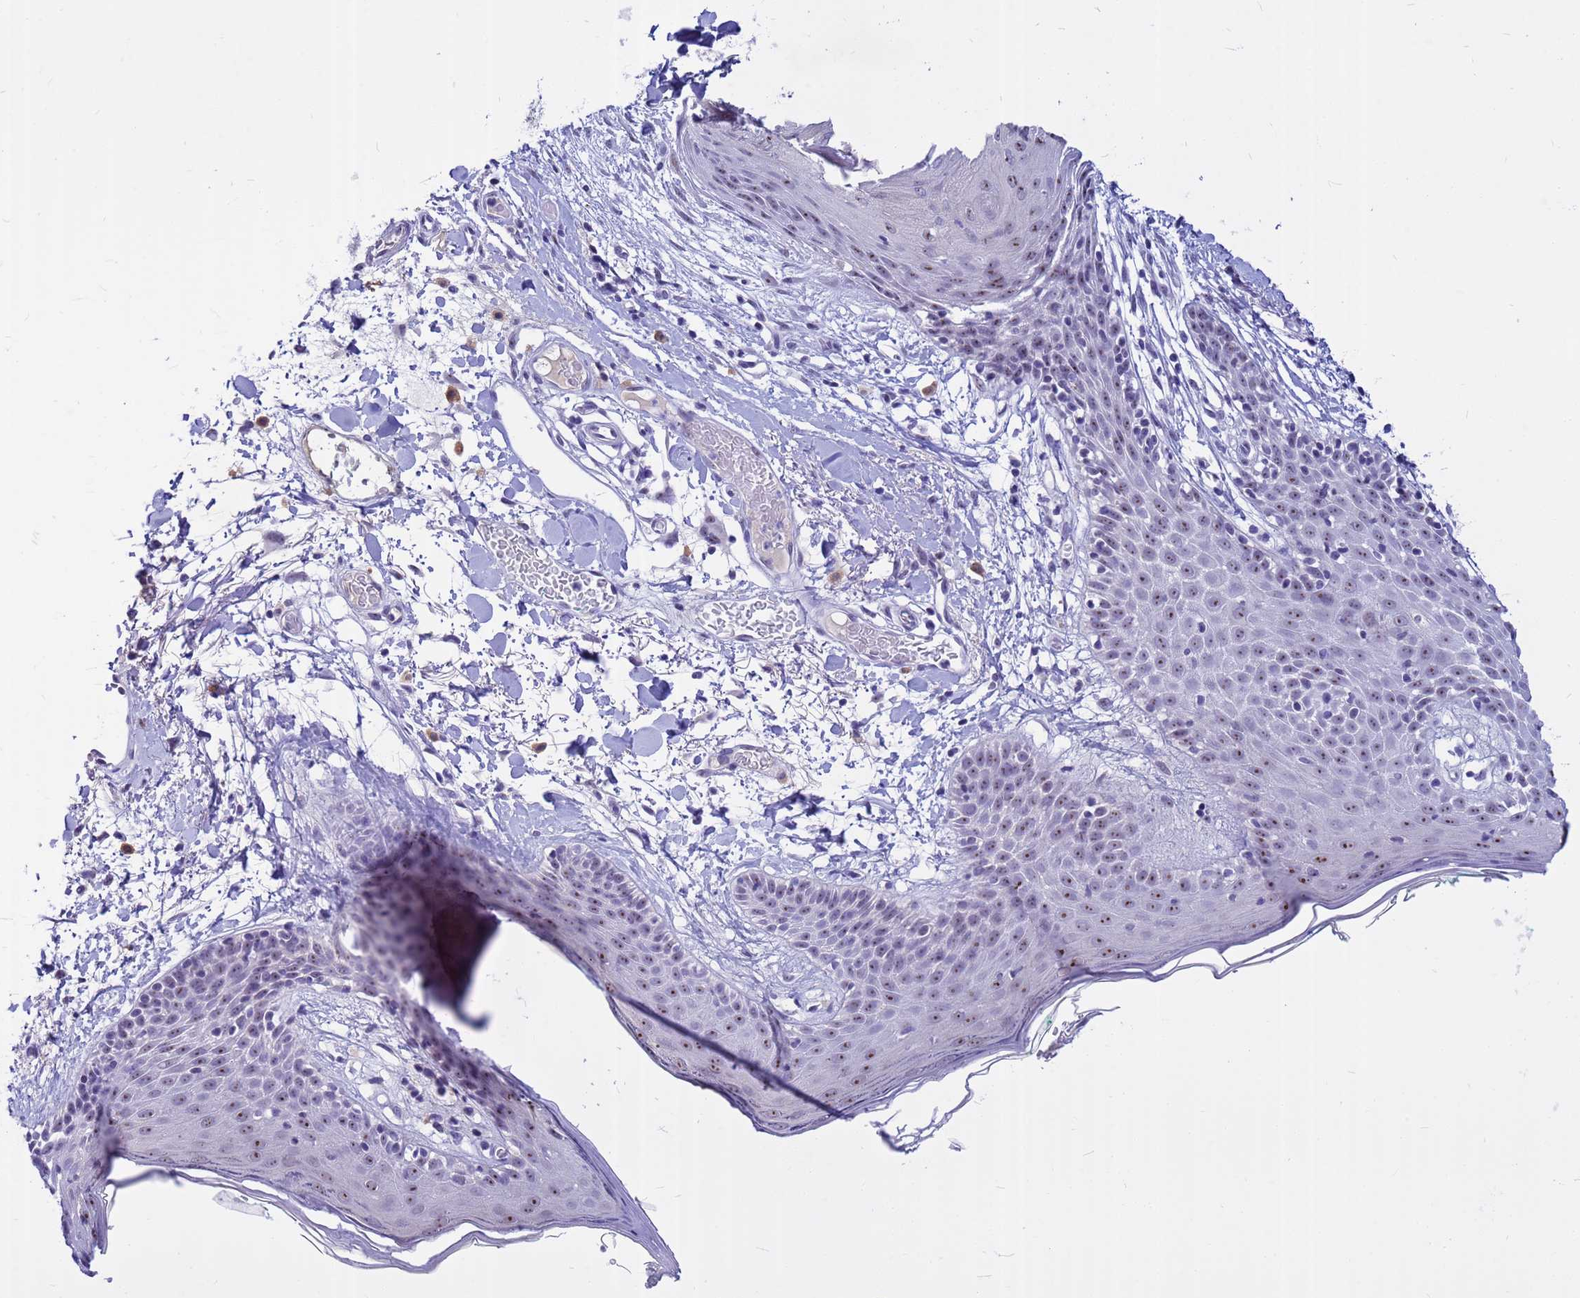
{"staining": {"intensity": "negative", "quantity": "none", "location": "none"}, "tissue": "skin", "cell_type": "Fibroblasts", "image_type": "normal", "snomed": [{"axis": "morphology", "description": "Normal tissue, NOS"}, {"axis": "topography", "description": "Skin"}], "caption": "An immunohistochemistry (IHC) micrograph of benign skin is shown. There is no staining in fibroblasts of skin. The staining is performed using DAB brown chromogen with nuclei counter-stained in using hematoxylin.", "gene": "DMRTC2", "patient": {"sex": "male", "age": 79}}